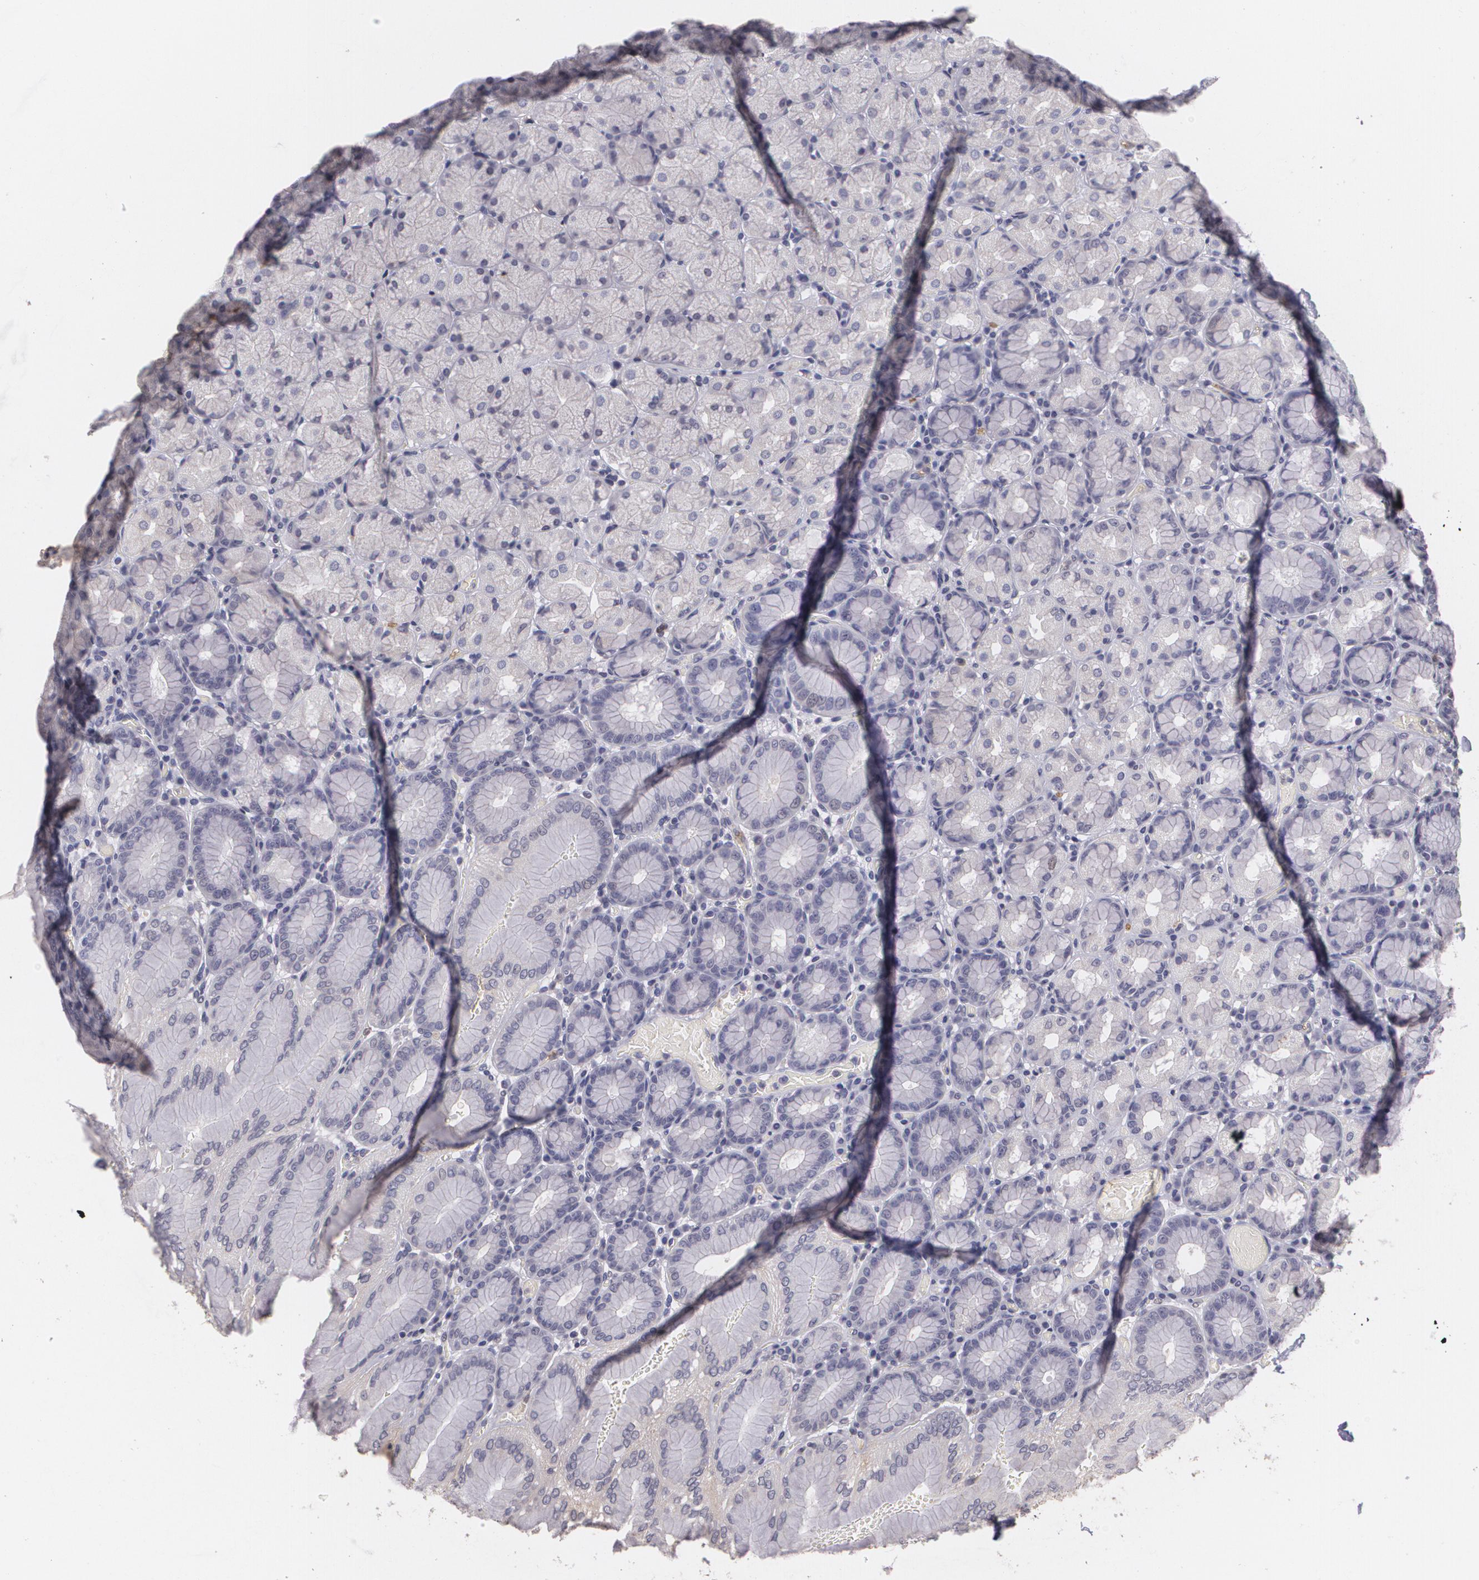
{"staining": {"intensity": "weak", "quantity": "<25%", "location": "cytoplasmic/membranous"}, "tissue": "stomach", "cell_type": "Glandular cells", "image_type": "normal", "snomed": [{"axis": "morphology", "description": "Normal tissue, NOS"}, {"axis": "topography", "description": "Stomach, upper"}, {"axis": "topography", "description": "Stomach"}], "caption": "A high-resolution photomicrograph shows immunohistochemistry staining of unremarkable stomach, which reveals no significant expression in glandular cells.", "gene": "KCNA4", "patient": {"sex": "male", "age": 76}}